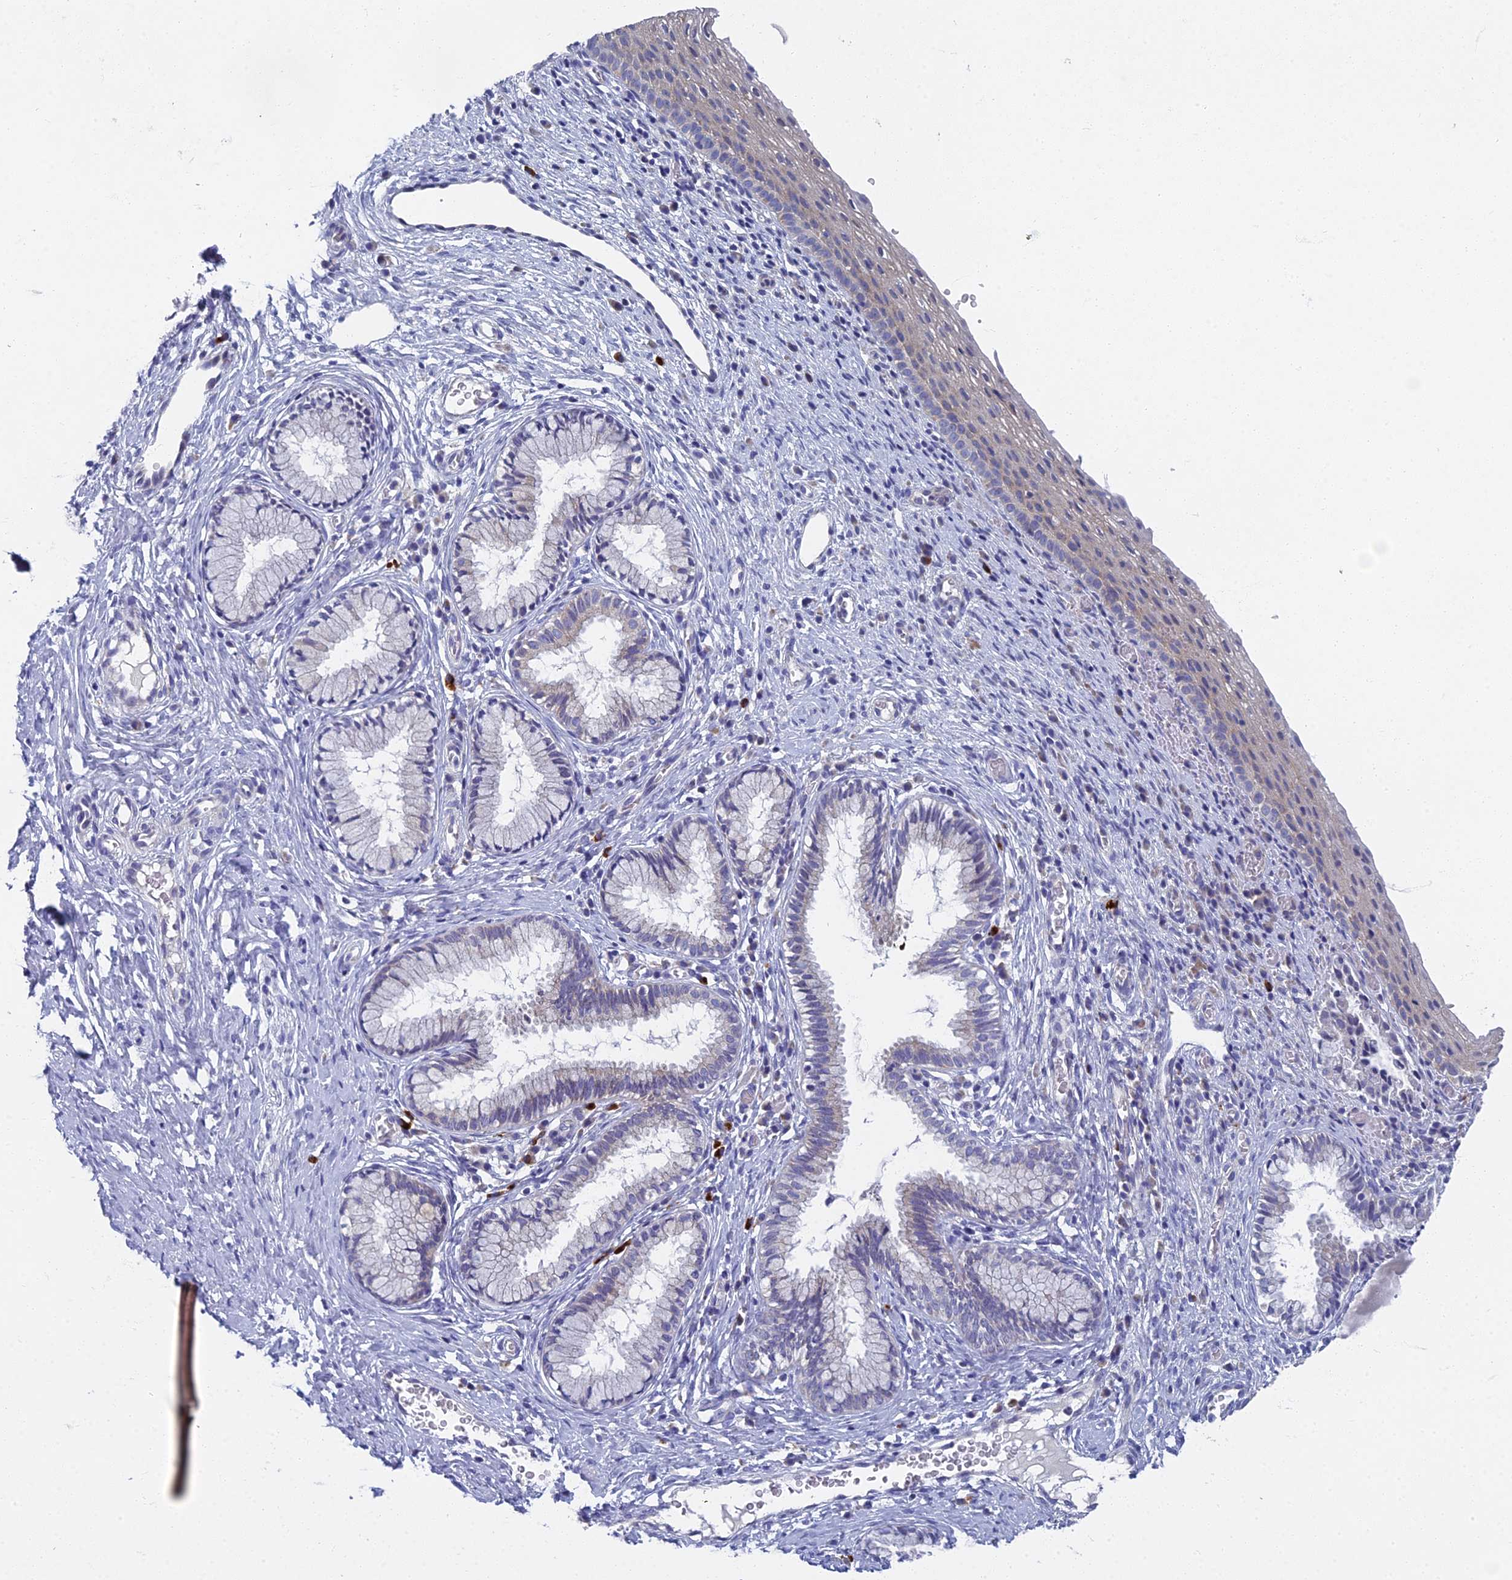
{"staining": {"intensity": "negative", "quantity": "none", "location": "none"}, "tissue": "cervix", "cell_type": "Glandular cells", "image_type": "normal", "snomed": [{"axis": "morphology", "description": "Normal tissue, NOS"}, {"axis": "topography", "description": "Cervix"}], "caption": "IHC of benign human cervix shows no staining in glandular cells.", "gene": "SPIN4", "patient": {"sex": "female", "age": 27}}